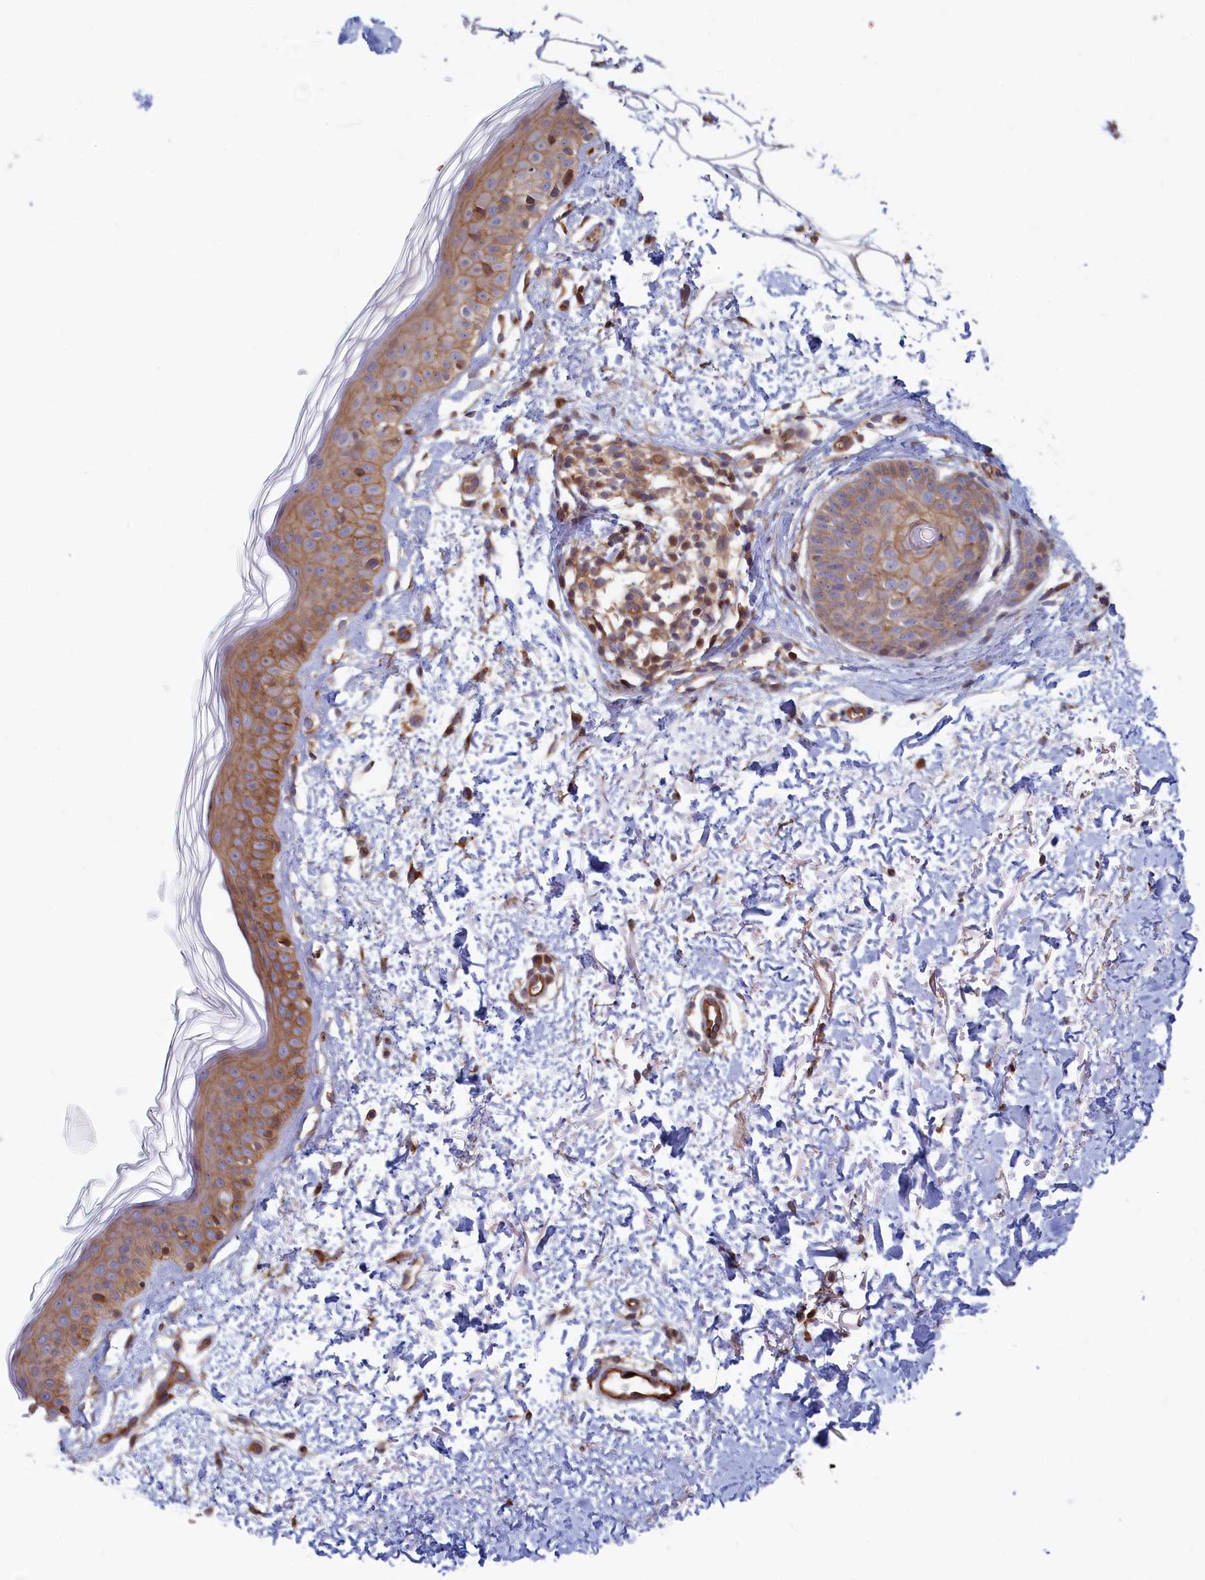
{"staining": {"intensity": "moderate", "quantity": "25%-75%", "location": "cytoplasmic/membranous"}, "tissue": "skin", "cell_type": "Fibroblasts", "image_type": "normal", "snomed": [{"axis": "morphology", "description": "Normal tissue, NOS"}, {"axis": "topography", "description": "Skin"}], "caption": "Protein expression analysis of normal human skin reveals moderate cytoplasmic/membranous staining in about 25%-75% of fibroblasts.", "gene": "RILPL1", "patient": {"sex": "male", "age": 66}}